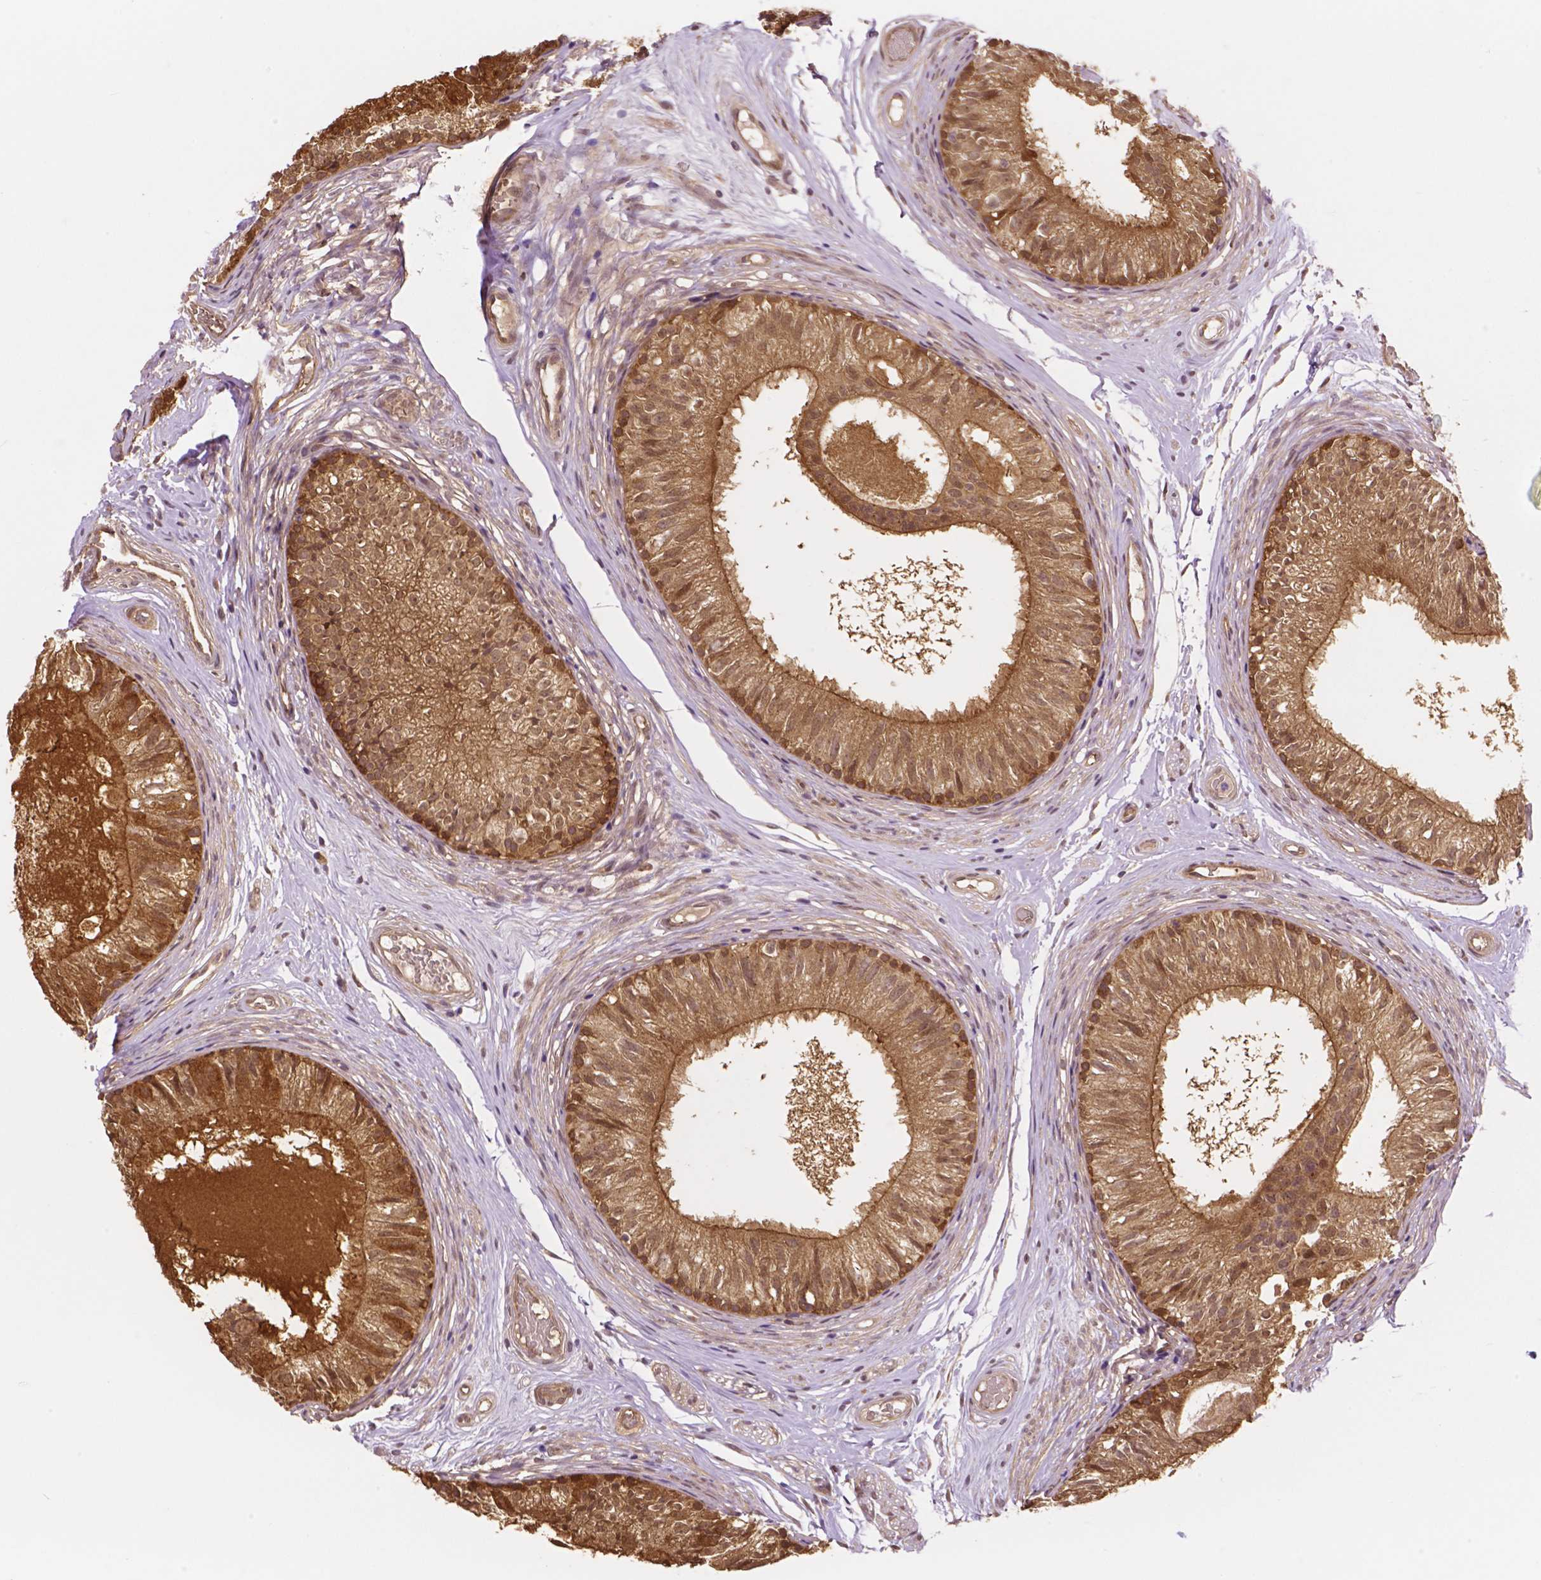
{"staining": {"intensity": "moderate", "quantity": ">75%", "location": "cytoplasmic/membranous,nuclear"}, "tissue": "epididymis", "cell_type": "Glandular cells", "image_type": "normal", "snomed": [{"axis": "morphology", "description": "Normal tissue, NOS"}, {"axis": "topography", "description": "Epididymis"}], "caption": "Protein analysis of normal epididymis shows moderate cytoplasmic/membranous,nuclear staining in approximately >75% of glandular cells. The staining is performed using DAB (3,3'-diaminobenzidine) brown chromogen to label protein expression. The nuclei are counter-stained blue using hematoxylin.", "gene": "YAP1", "patient": {"sex": "male", "age": 29}}